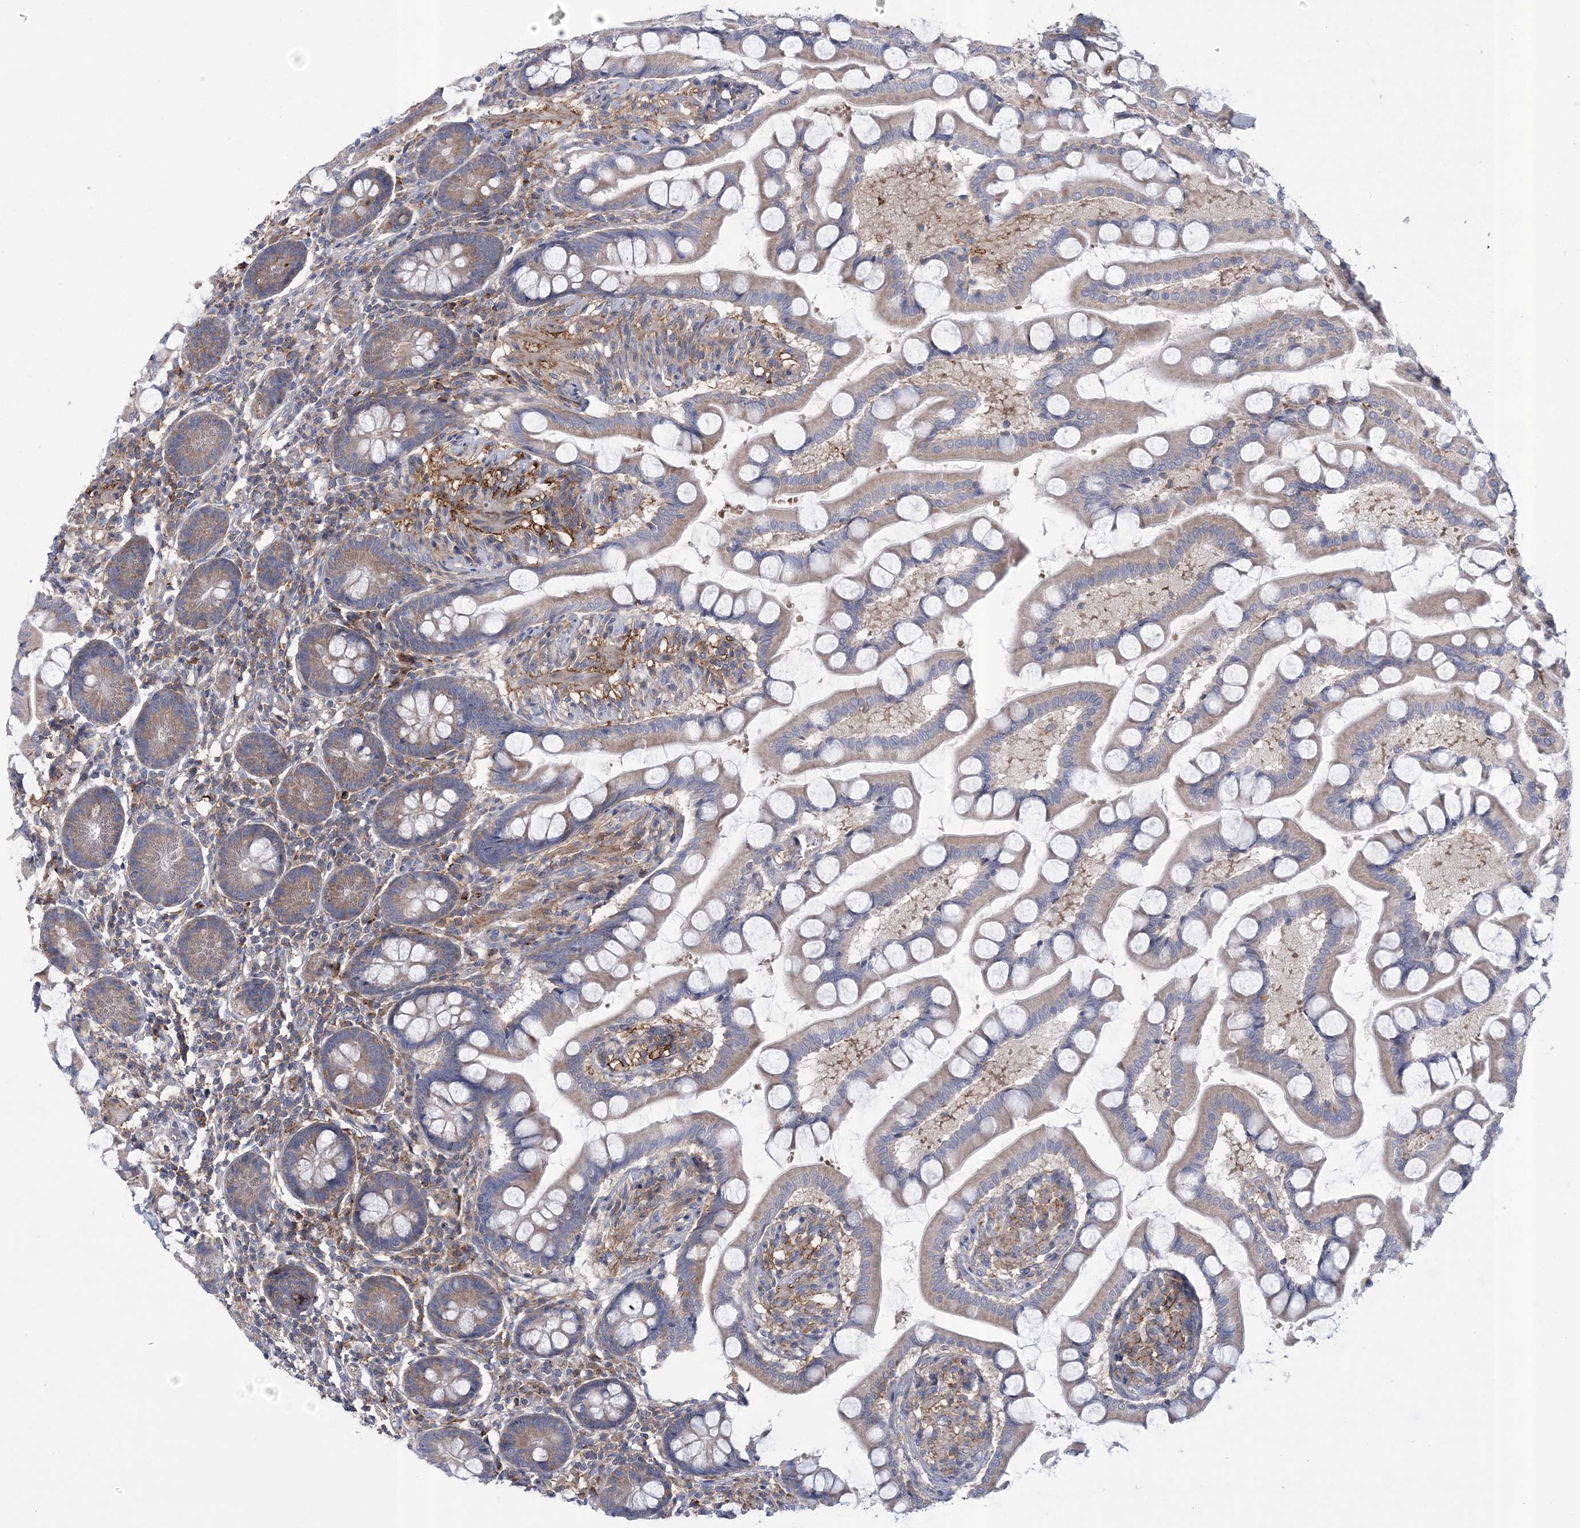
{"staining": {"intensity": "weak", "quantity": "25%-75%", "location": "cytoplasmic/membranous"}, "tissue": "small intestine", "cell_type": "Glandular cells", "image_type": "normal", "snomed": [{"axis": "morphology", "description": "Normal tissue, NOS"}, {"axis": "topography", "description": "Small intestine"}], "caption": "About 25%-75% of glandular cells in normal human small intestine show weak cytoplasmic/membranous protein positivity as visualized by brown immunohistochemical staining.", "gene": "ARSJ", "patient": {"sex": "male", "age": 41}}